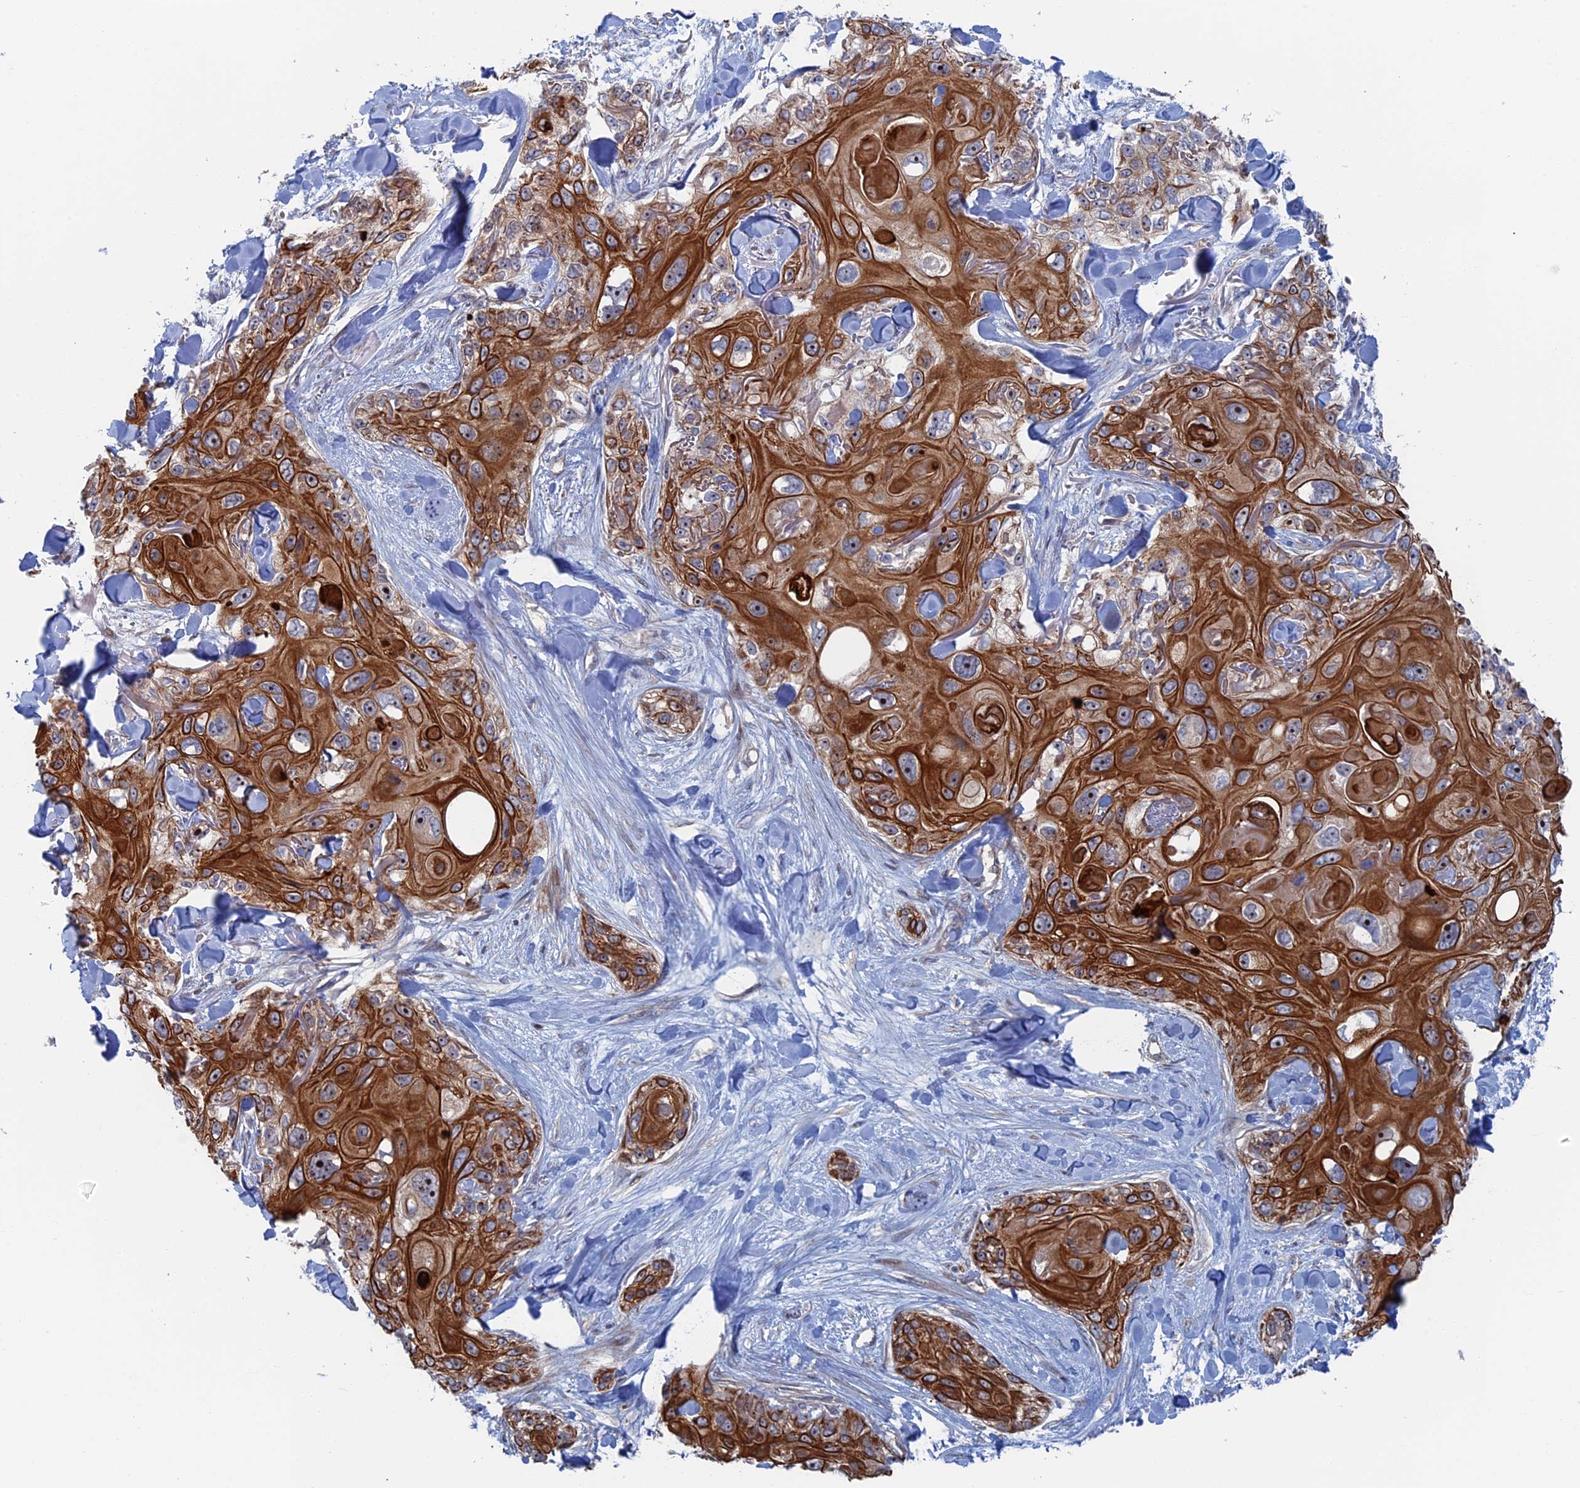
{"staining": {"intensity": "strong", "quantity": ">75%", "location": "cytoplasmic/membranous,nuclear"}, "tissue": "skin cancer", "cell_type": "Tumor cells", "image_type": "cancer", "snomed": [{"axis": "morphology", "description": "Normal tissue, NOS"}, {"axis": "morphology", "description": "Squamous cell carcinoma, NOS"}, {"axis": "topography", "description": "Skin"}], "caption": "Skin cancer stained for a protein (brown) displays strong cytoplasmic/membranous and nuclear positive staining in about >75% of tumor cells.", "gene": "IL7", "patient": {"sex": "male", "age": 72}}